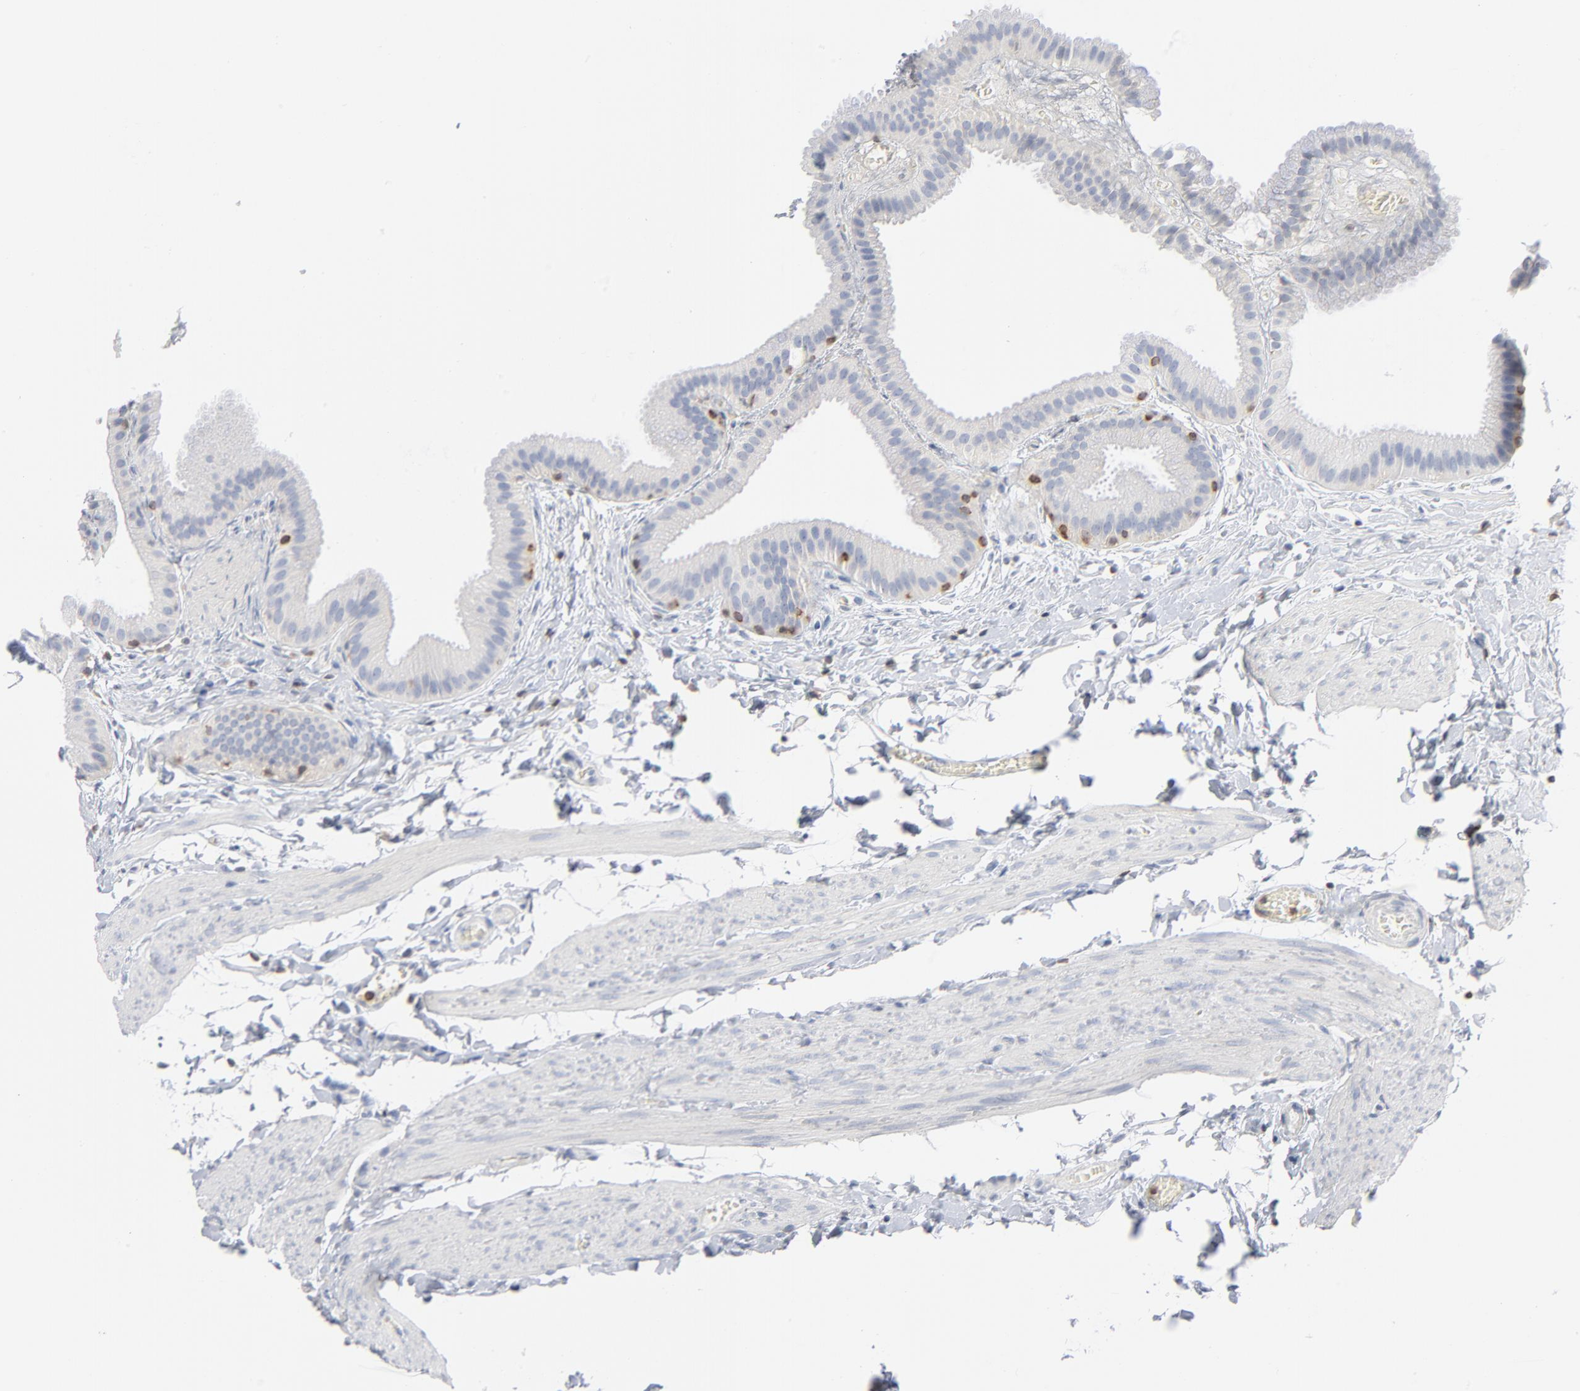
{"staining": {"intensity": "negative", "quantity": "none", "location": "none"}, "tissue": "gallbladder", "cell_type": "Glandular cells", "image_type": "normal", "snomed": [{"axis": "morphology", "description": "Normal tissue, NOS"}, {"axis": "topography", "description": "Gallbladder"}], "caption": "High power microscopy image of an IHC photomicrograph of benign gallbladder, revealing no significant staining in glandular cells.", "gene": "PTK2B", "patient": {"sex": "female", "age": 63}}